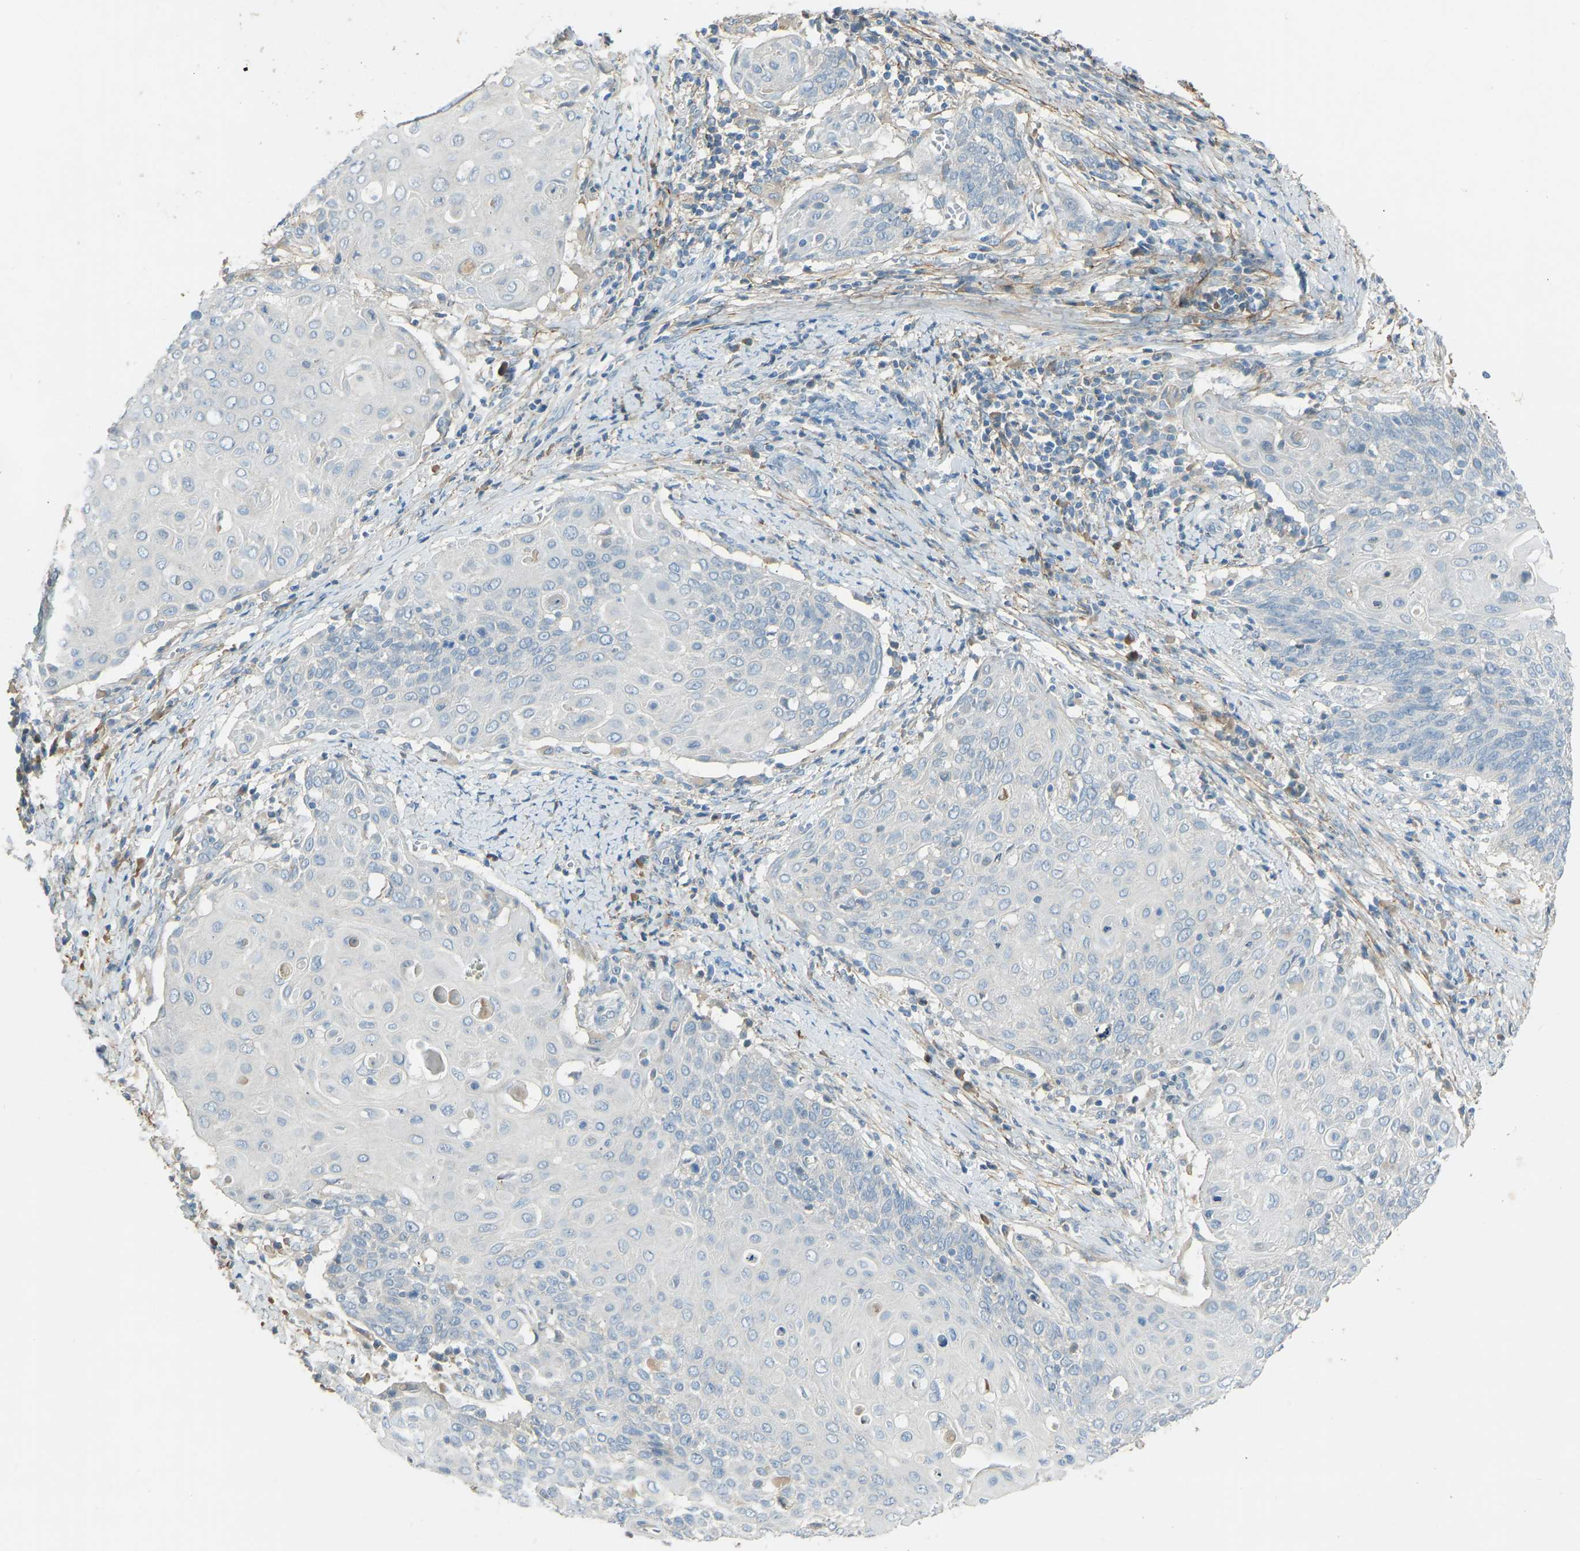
{"staining": {"intensity": "negative", "quantity": "none", "location": "none"}, "tissue": "cervical cancer", "cell_type": "Tumor cells", "image_type": "cancer", "snomed": [{"axis": "morphology", "description": "Squamous cell carcinoma, NOS"}, {"axis": "topography", "description": "Cervix"}], "caption": "High power microscopy photomicrograph of an IHC photomicrograph of squamous cell carcinoma (cervical), revealing no significant staining in tumor cells. The staining was performed using DAB to visualize the protein expression in brown, while the nuclei were stained in blue with hematoxylin (Magnification: 20x).", "gene": "FBLN2", "patient": {"sex": "female", "age": 39}}